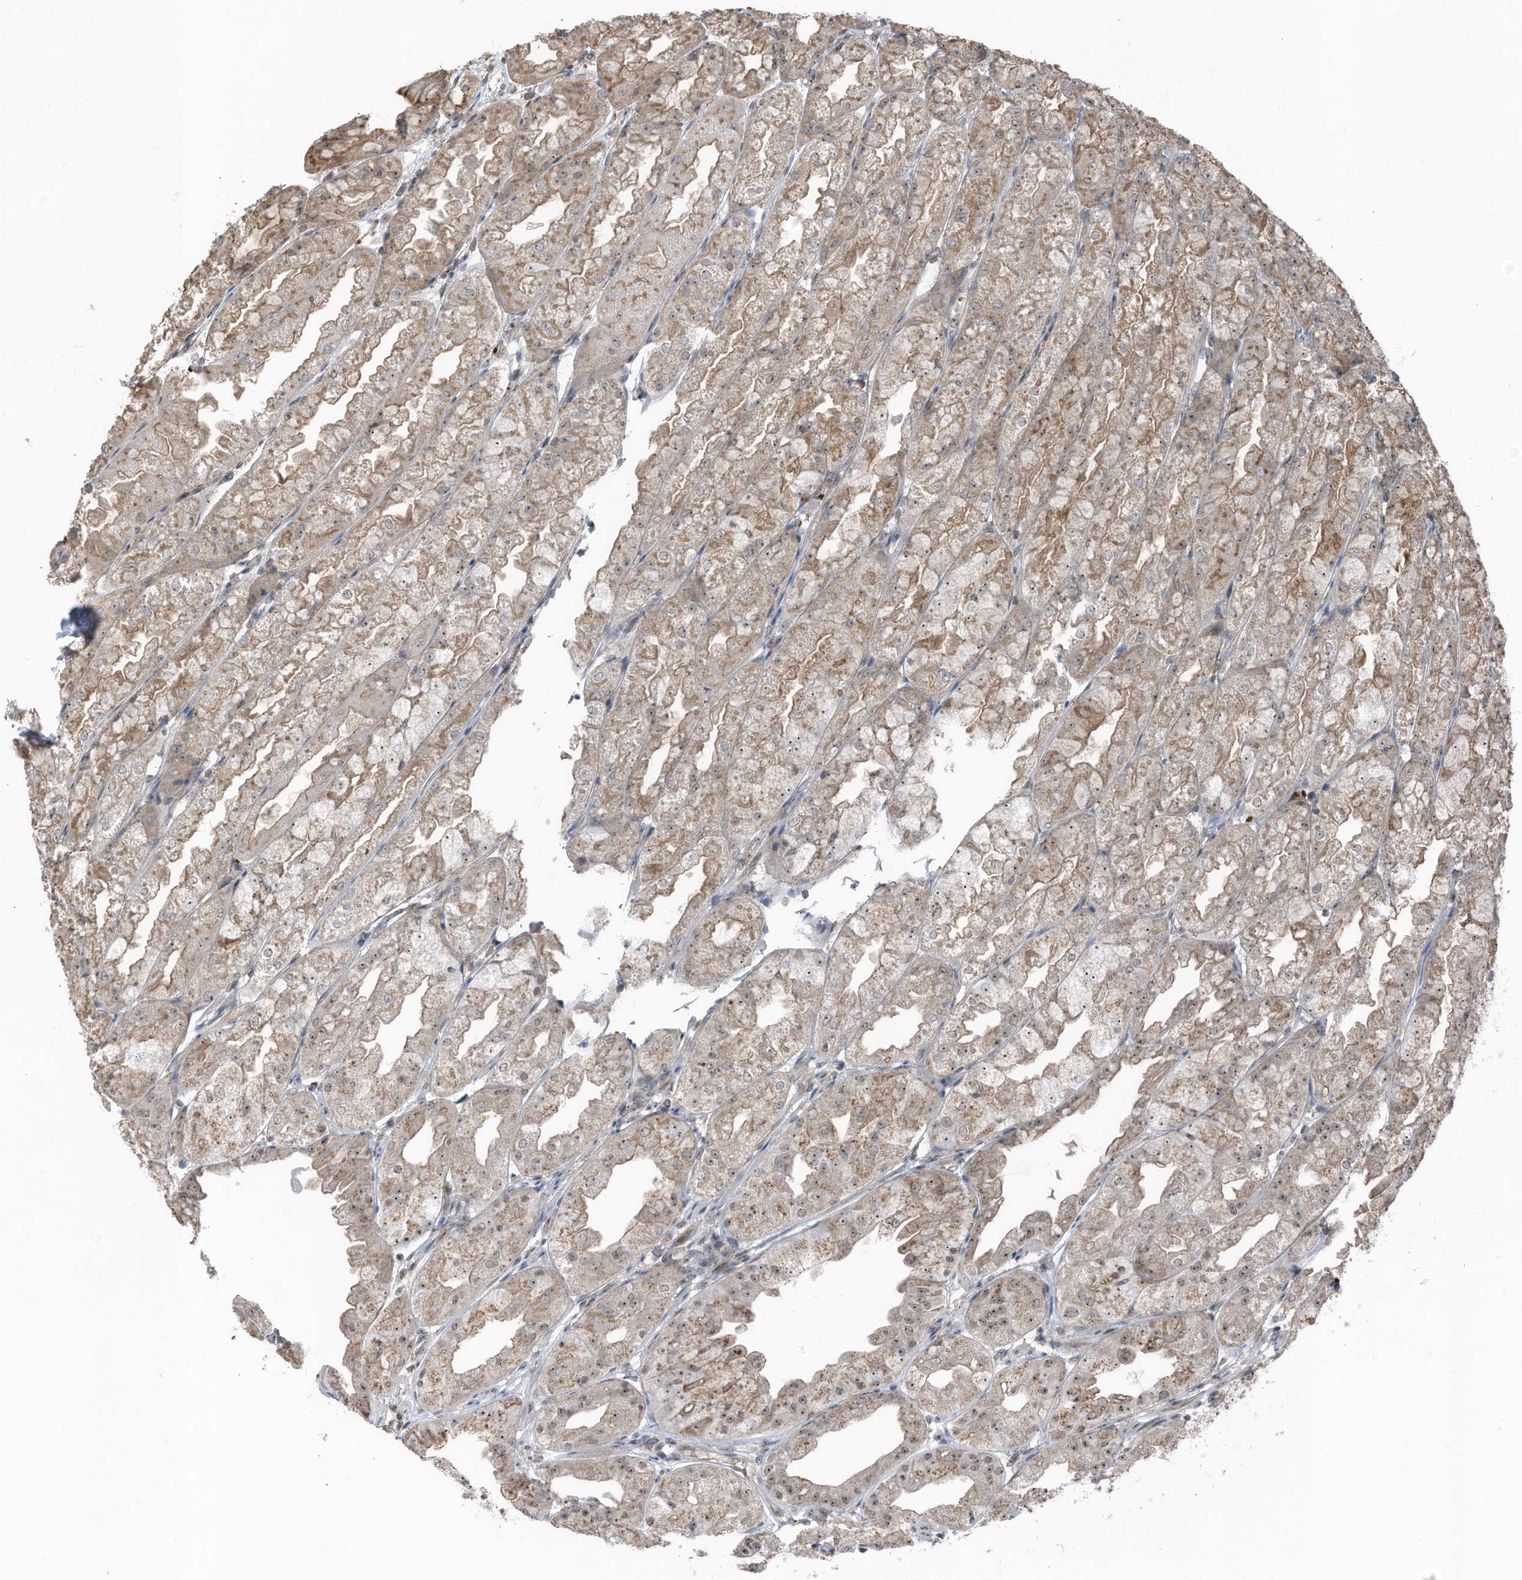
{"staining": {"intensity": "moderate", "quantity": ">75%", "location": "cytoplasmic/membranous,nuclear"}, "tissue": "stomach", "cell_type": "Glandular cells", "image_type": "normal", "snomed": [{"axis": "morphology", "description": "Normal tissue, NOS"}, {"axis": "topography", "description": "Stomach, upper"}], "caption": "Stomach stained with immunohistochemistry exhibits moderate cytoplasmic/membranous,nuclear staining in approximately >75% of glandular cells. (DAB (3,3'-diaminobenzidine) = brown stain, brightfield microscopy at high magnification).", "gene": "UTP3", "patient": {"sex": "male", "age": 47}}